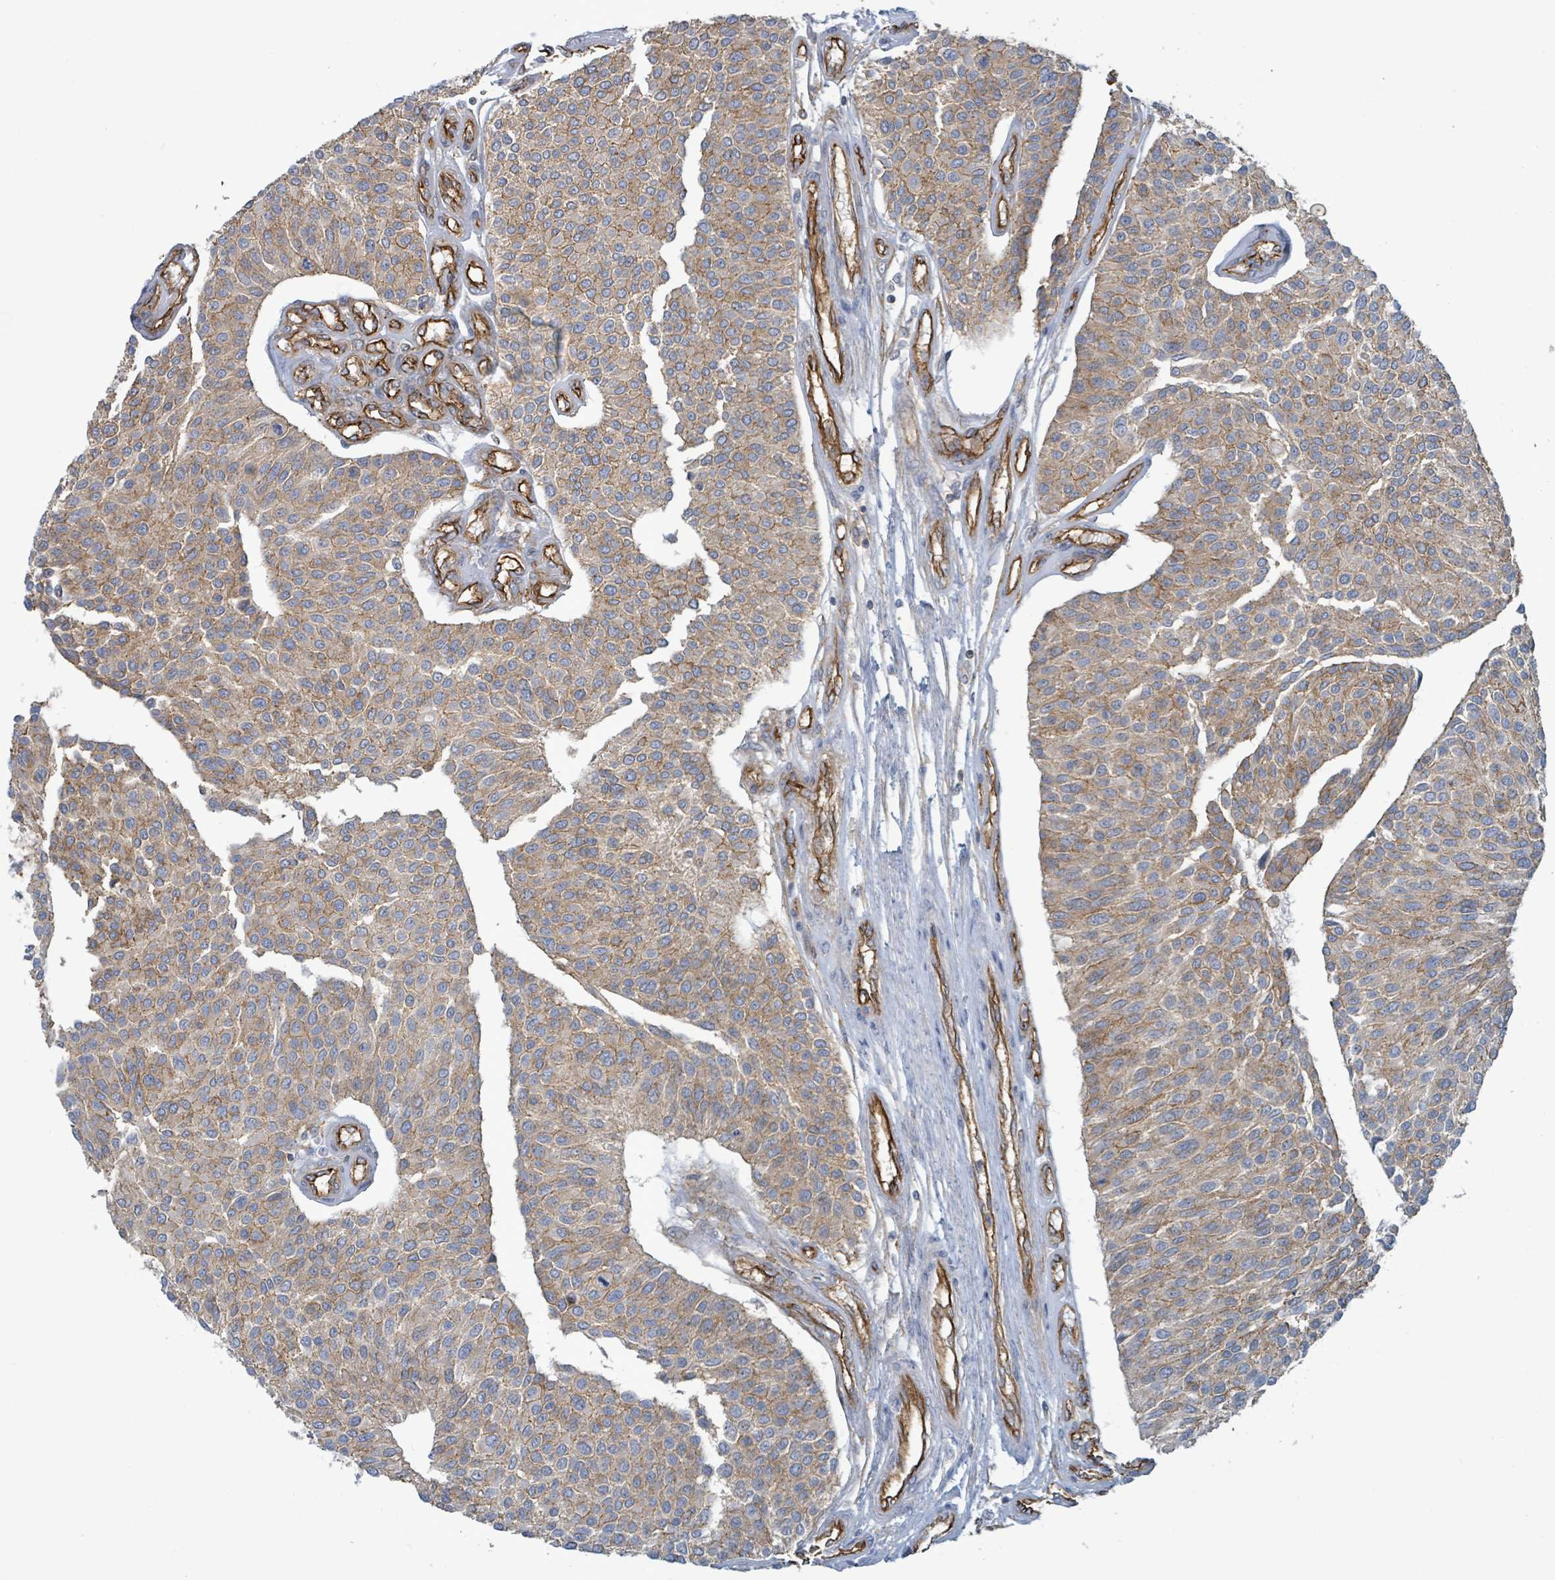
{"staining": {"intensity": "weak", "quantity": "25%-75%", "location": "cytoplasmic/membranous"}, "tissue": "urothelial cancer", "cell_type": "Tumor cells", "image_type": "cancer", "snomed": [{"axis": "morphology", "description": "Urothelial carcinoma, NOS"}, {"axis": "topography", "description": "Urinary bladder"}], "caption": "Tumor cells demonstrate low levels of weak cytoplasmic/membranous positivity in approximately 25%-75% of cells in transitional cell carcinoma.", "gene": "LDOC1", "patient": {"sex": "male", "age": 55}}